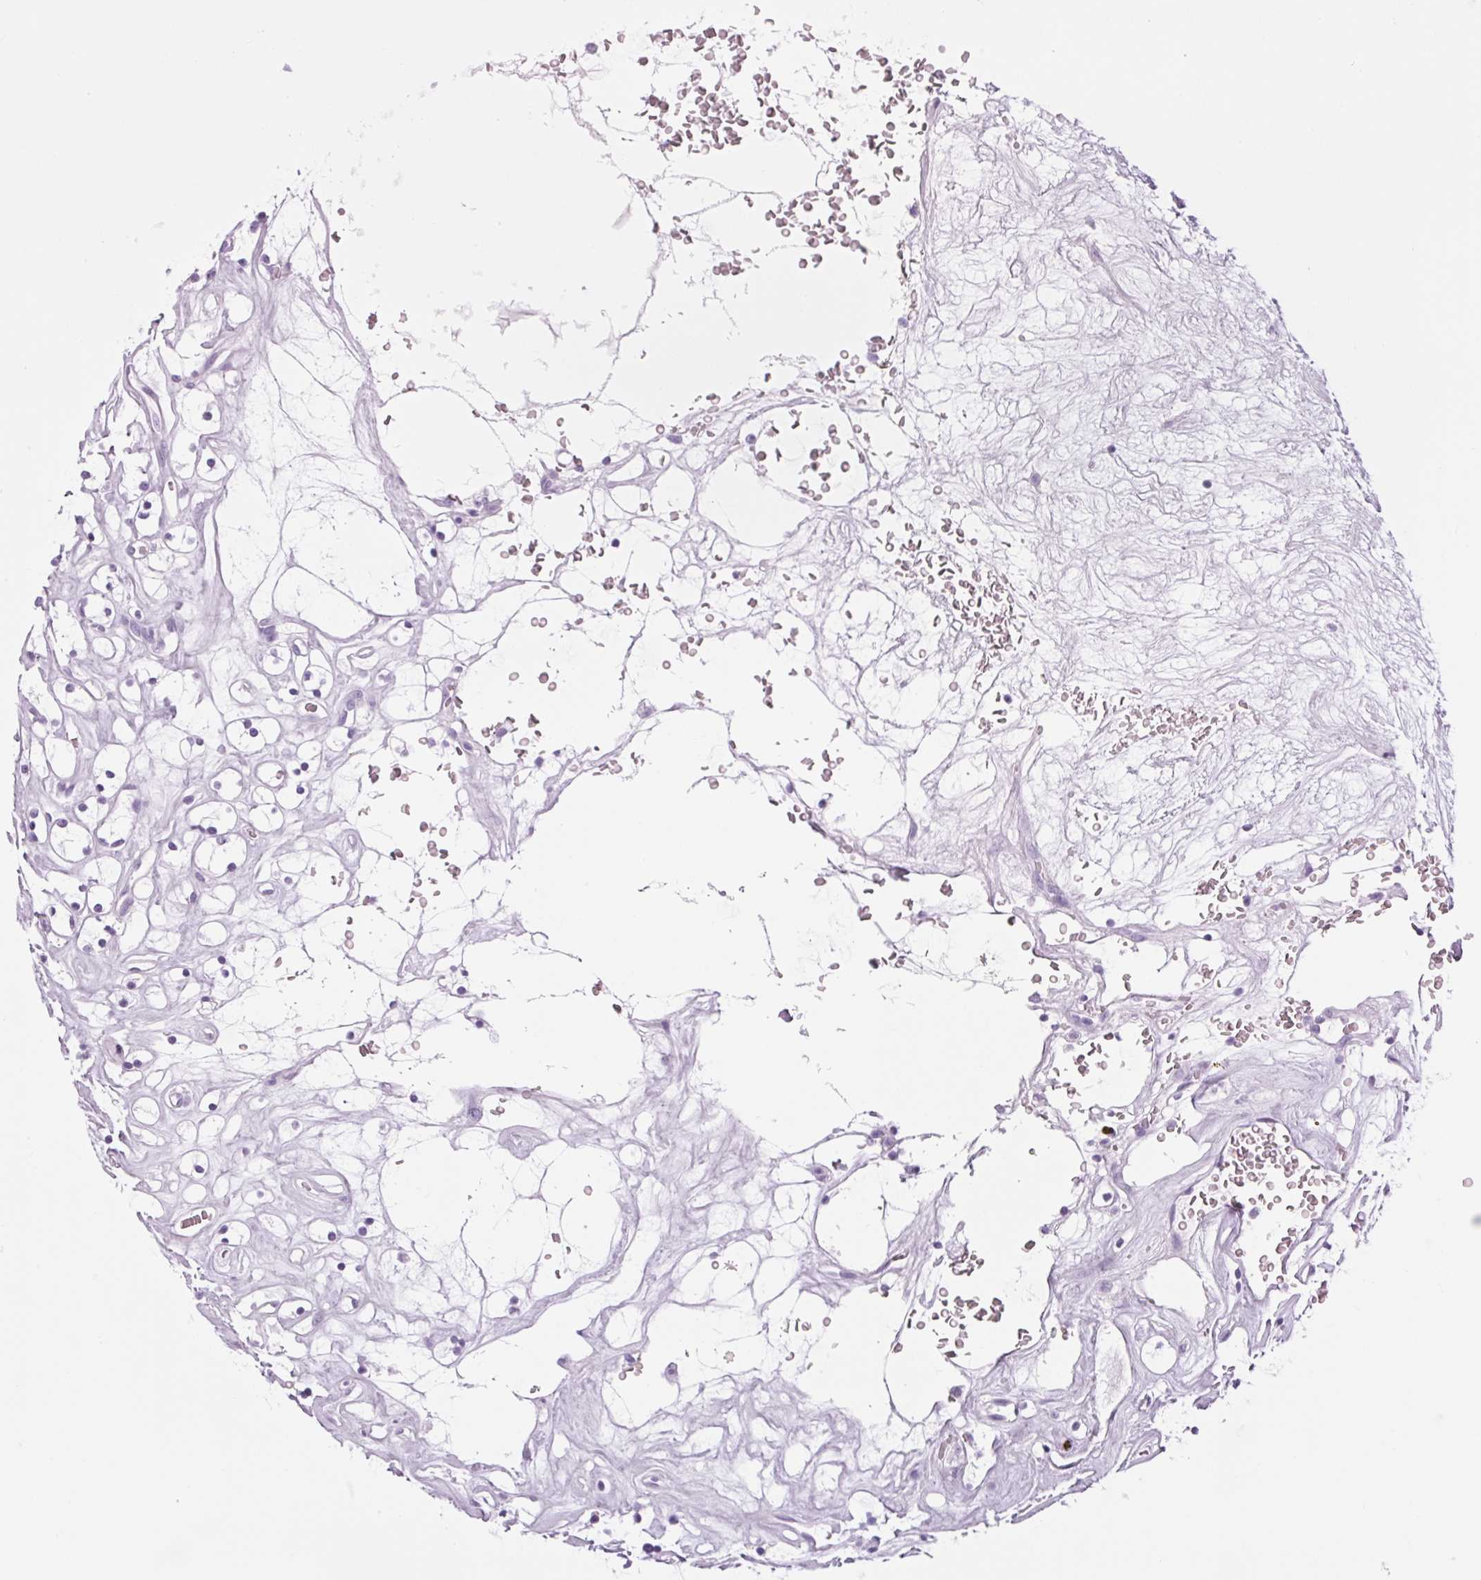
{"staining": {"intensity": "negative", "quantity": "none", "location": "none"}, "tissue": "renal cancer", "cell_type": "Tumor cells", "image_type": "cancer", "snomed": [{"axis": "morphology", "description": "Adenocarcinoma, NOS"}, {"axis": "topography", "description": "Kidney"}], "caption": "A high-resolution photomicrograph shows immunohistochemistry staining of renal adenocarcinoma, which reveals no significant expression in tumor cells.", "gene": "PPP1R1A", "patient": {"sex": "female", "age": 64}}